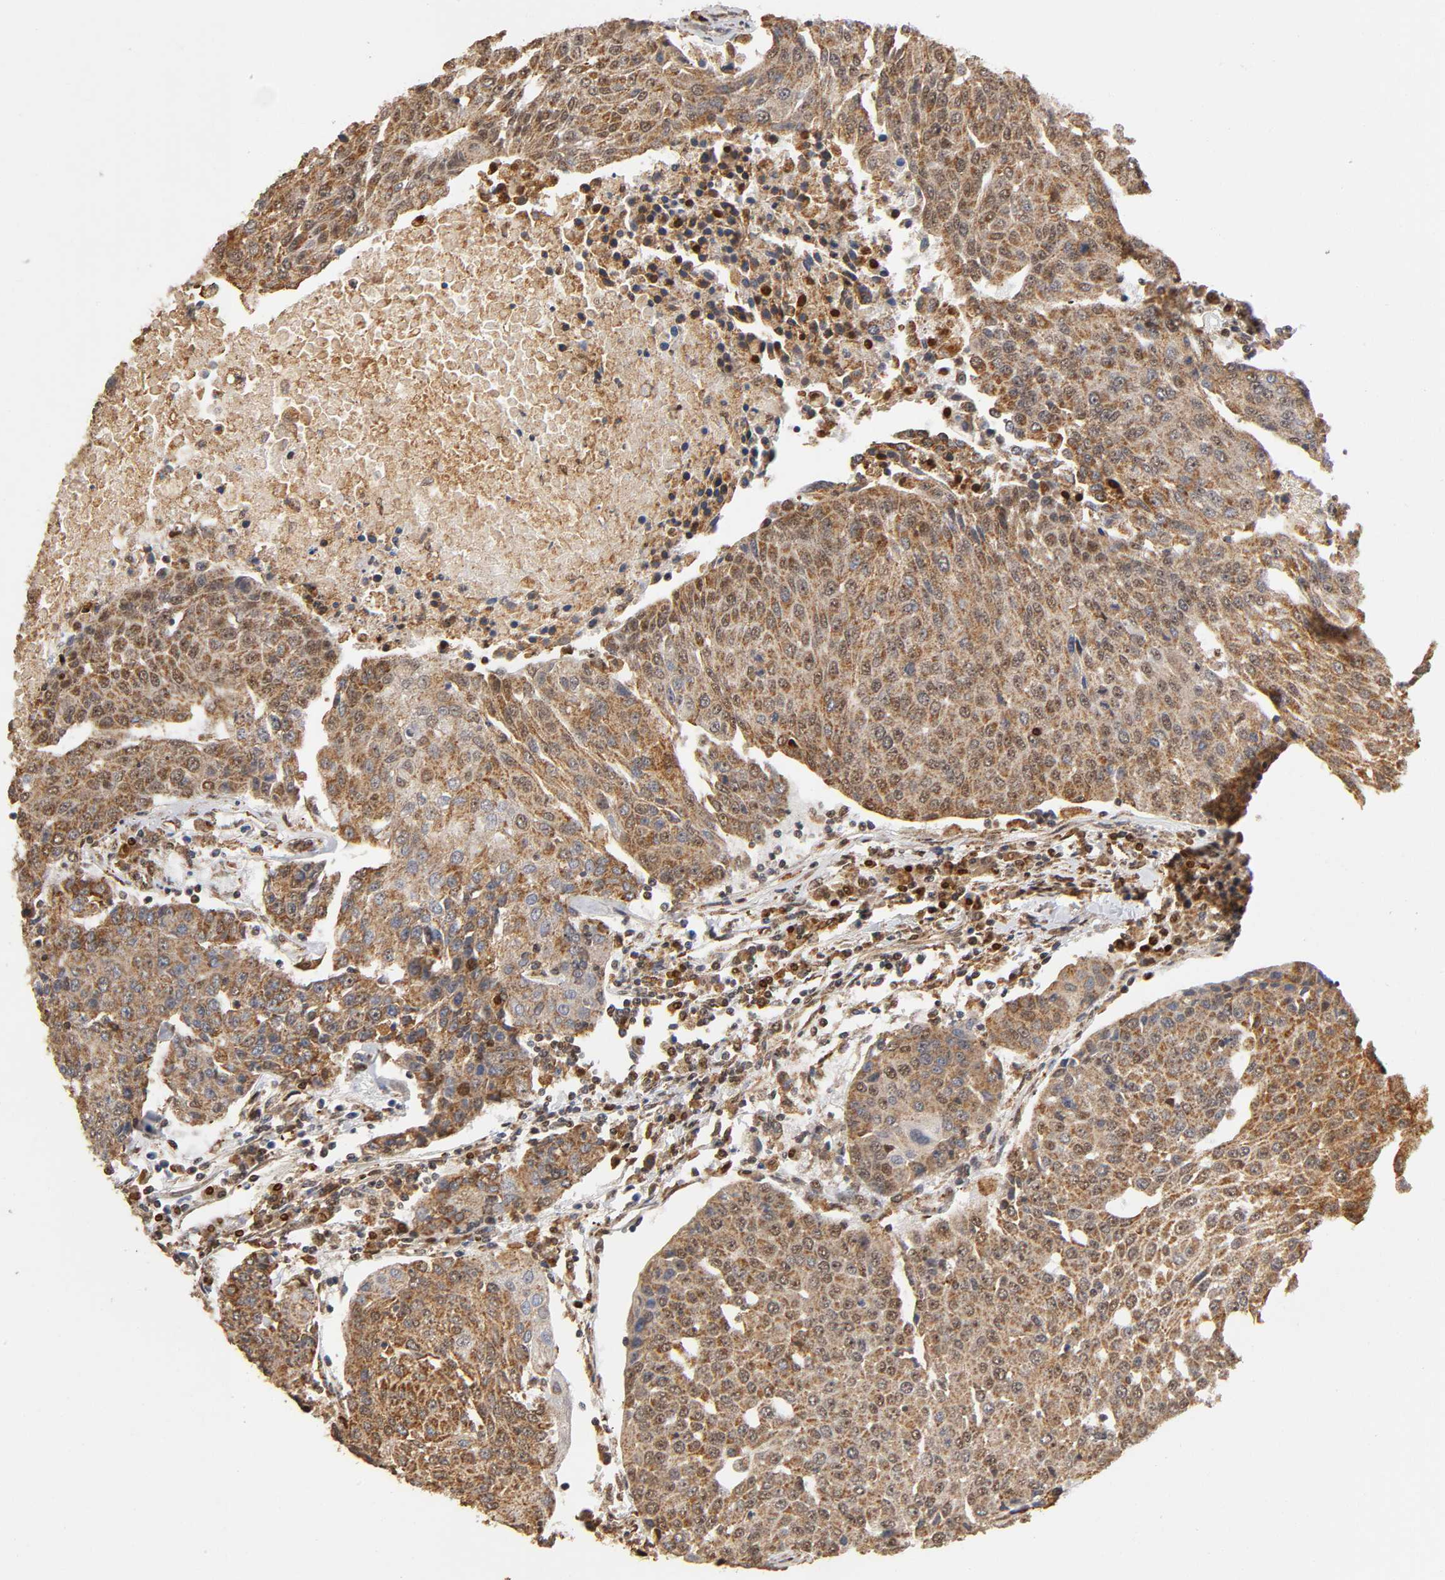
{"staining": {"intensity": "moderate", "quantity": ">75%", "location": "cytoplasmic/membranous,nuclear"}, "tissue": "urothelial cancer", "cell_type": "Tumor cells", "image_type": "cancer", "snomed": [{"axis": "morphology", "description": "Urothelial carcinoma, High grade"}, {"axis": "topography", "description": "Urinary bladder"}], "caption": "The photomicrograph shows immunohistochemical staining of high-grade urothelial carcinoma. There is moderate cytoplasmic/membranous and nuclear positivity is seen in approximately >75% of tumor cells.", "gene": "RNF122", "patient": {"sex": "female", "age": 85}}